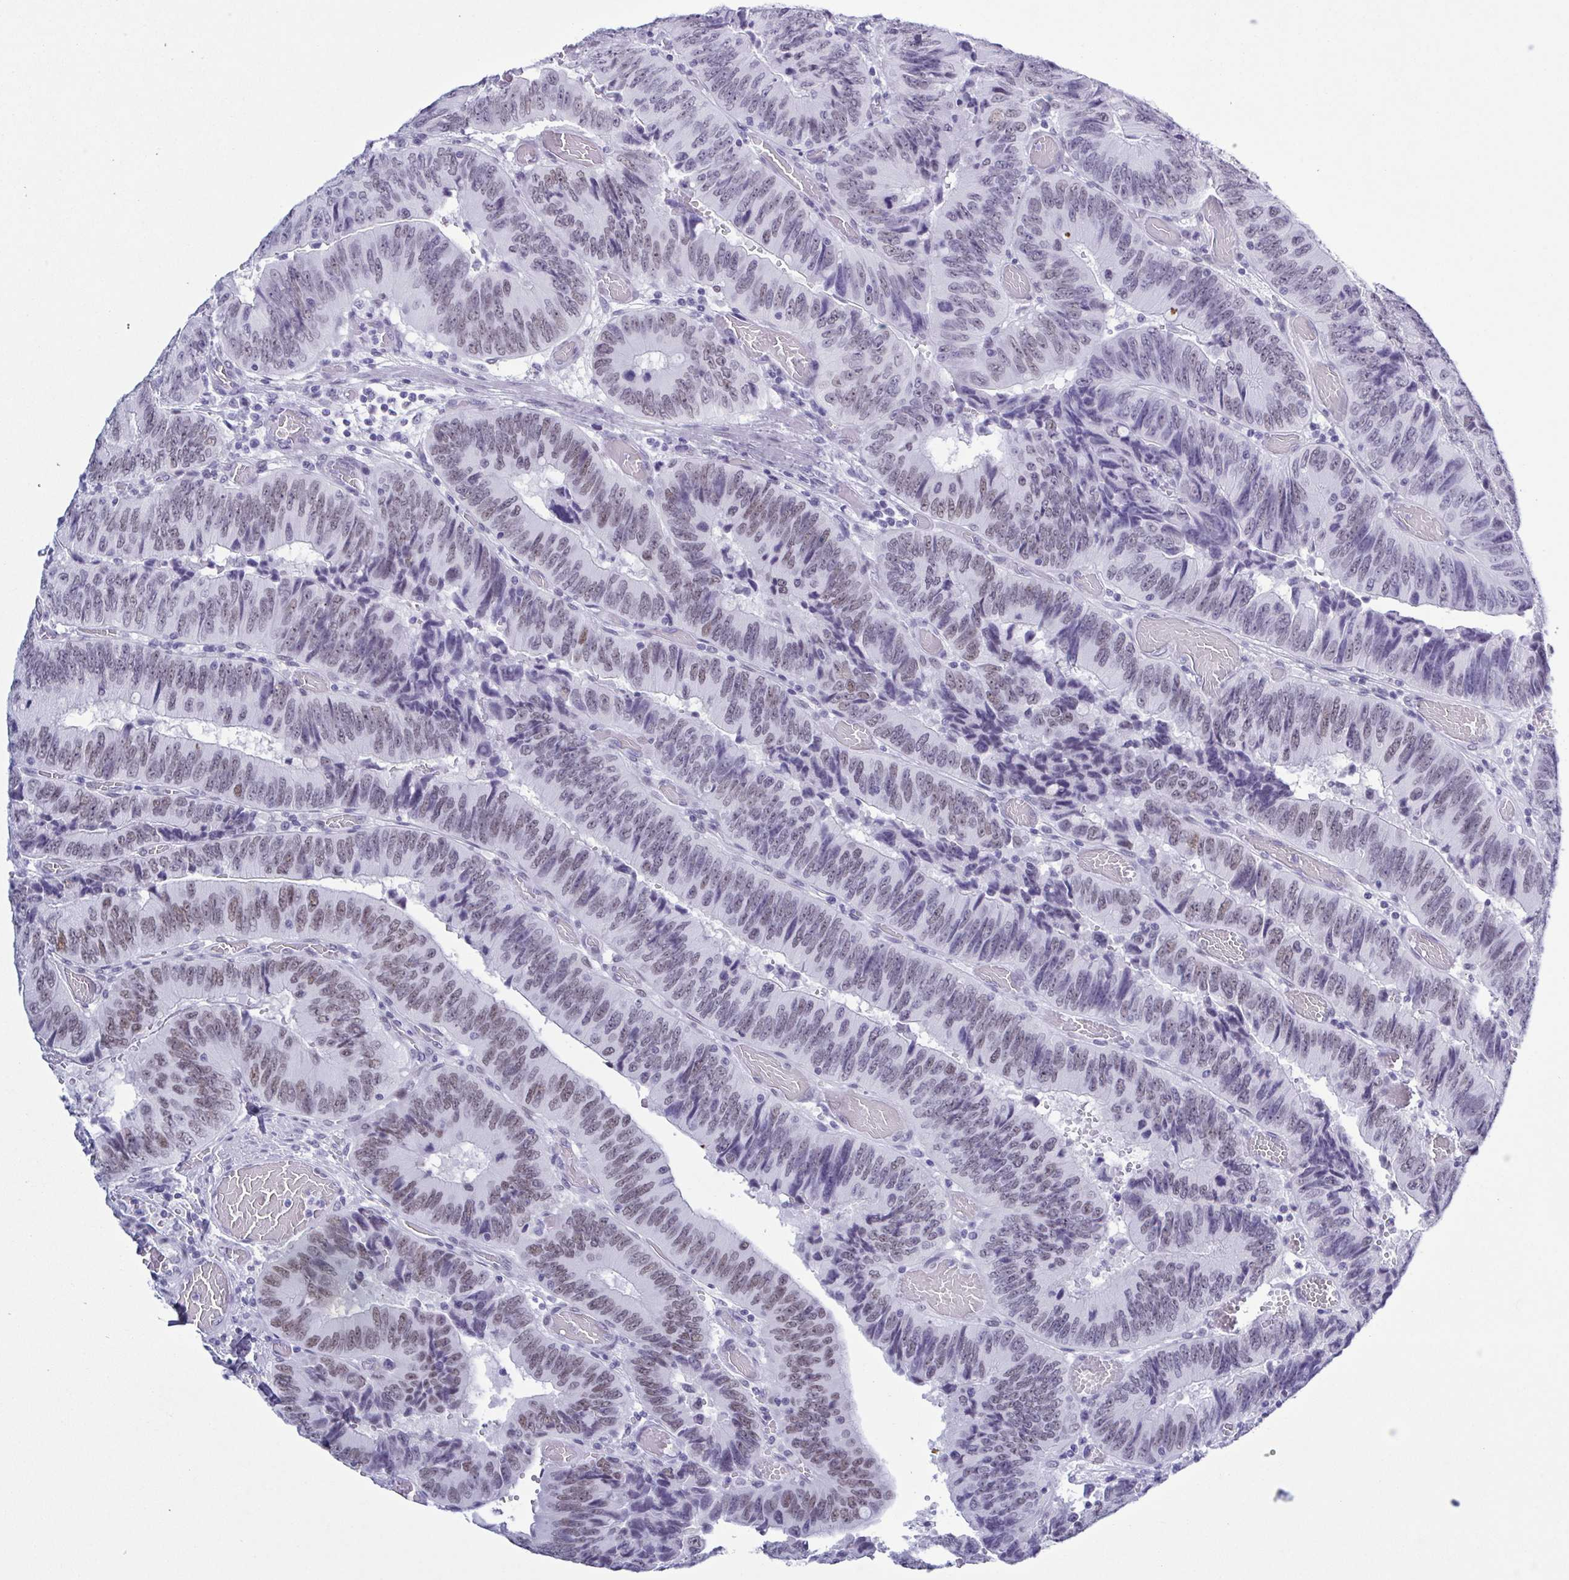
{"staining": {"intensity": "weak", "quantity": "25%-75%", "location": "nuclear"}, "tissue": "colorectal cancer", "cell_type": "Tumor cells", "image_type": "cancer", "snomed": [{"axis": "morphology", "description": "Adenocarcinoma, NOS"}, {"axis": "topography", "description": "Colon"}], "caption": "Protein staining exhibits weak nuclear staining in approximately 25%-75% of tumor cells in colorectal adenocarcinoma.", "gene": "SUGP2", "patient": {"sex": "female", "age": 84}}